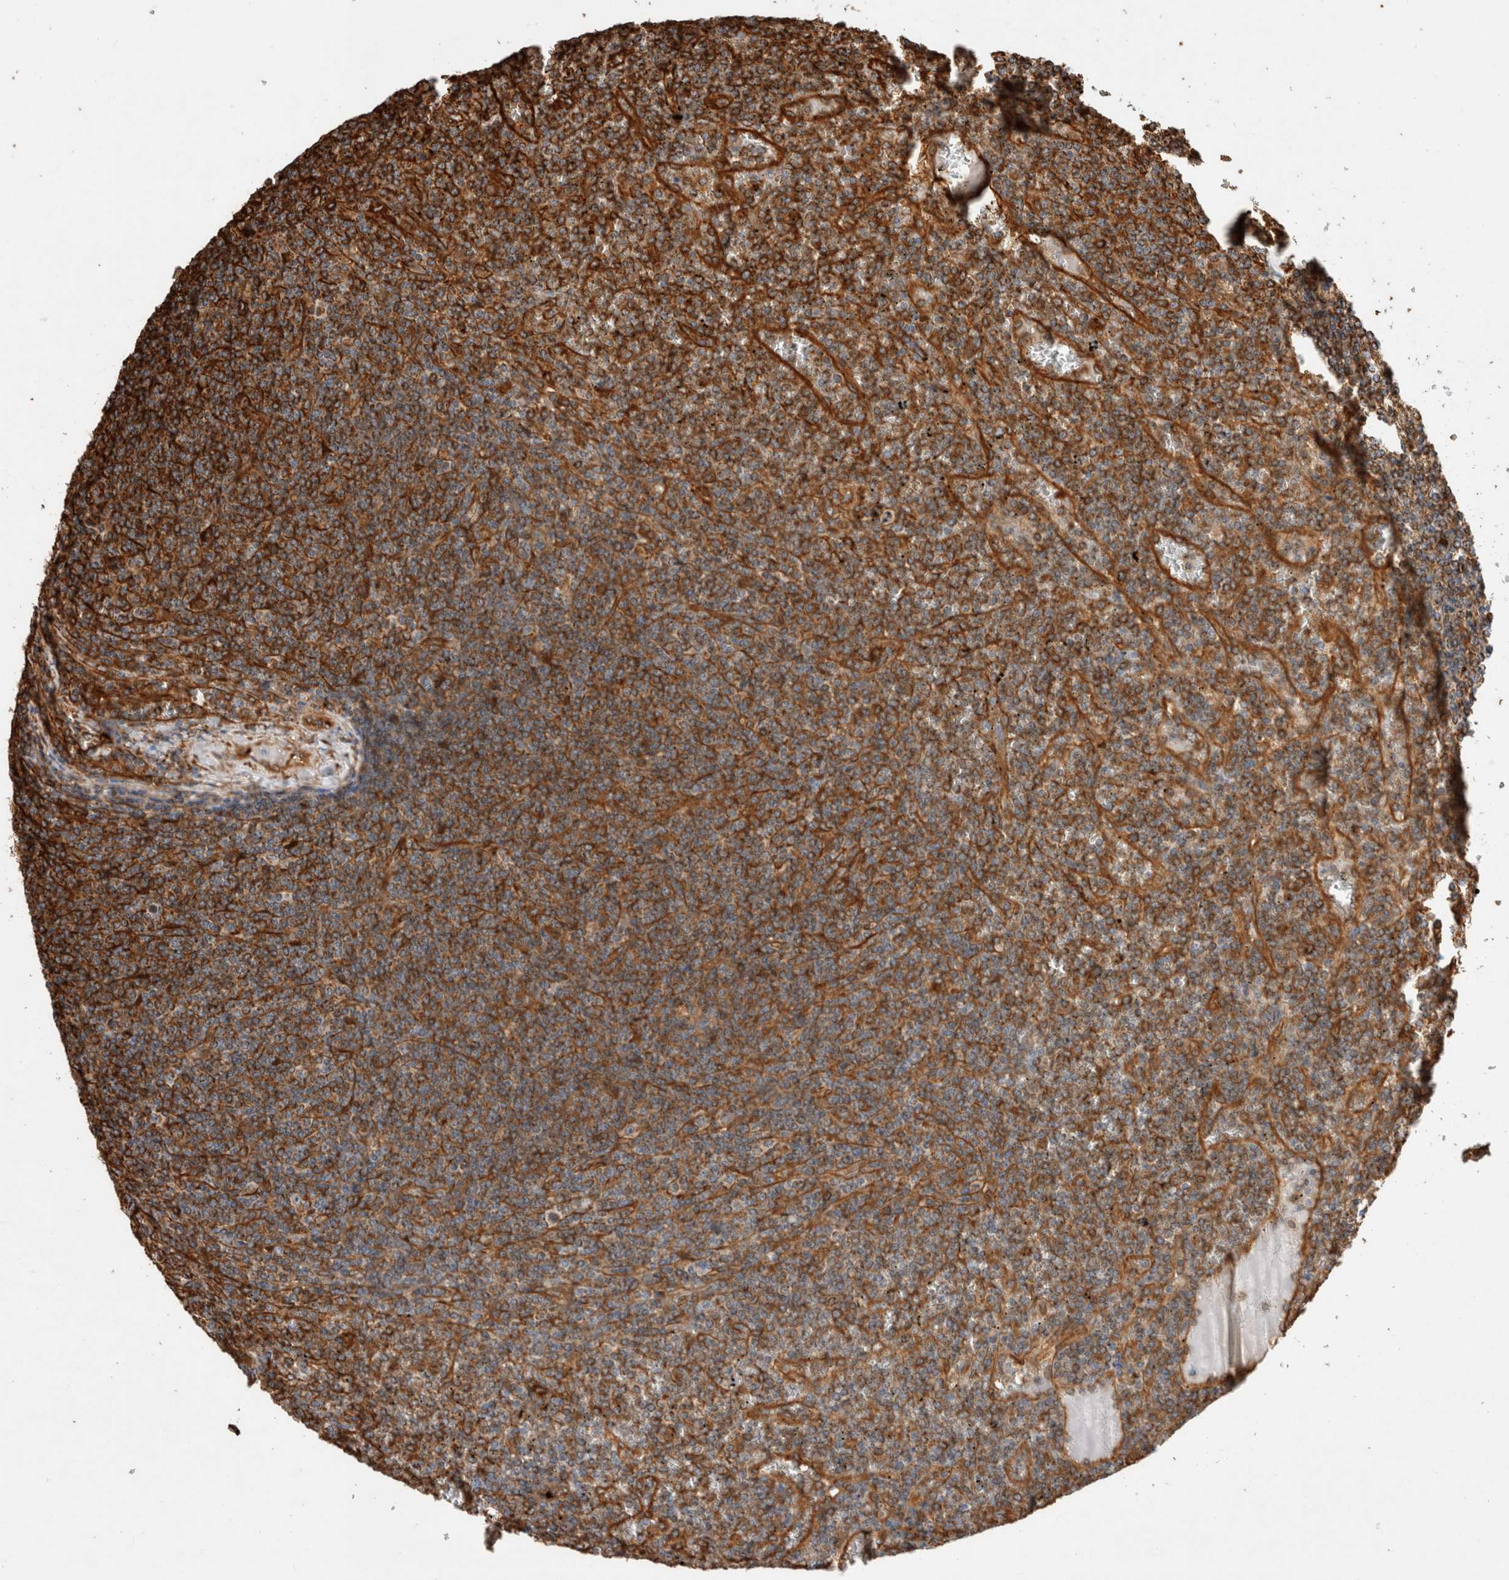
{"staining": {"intensity": "strong", "quantity": "25%-75%", "location": "cytoplasmic/membranous"}, "tissue": "lymphoma", "cell_type": "Tumor cells", "image_type": "cancer", "snomed": [{"axis": "morphology", "description": "Malignant lymphoma, non-Hodgkin's type, Low grade"}, {"axis": "topography", "description": "Spleen"}], "caption": "Immunohistochemical staining of low-grade malignant lymphoma, non-Hodgkin's type shows strong cytoplasmic/membranous protein expression in approximately 25%-75% of tumor cells.", "gene": "ZNF397", "patient": {"sex": "female", "age": 19}}